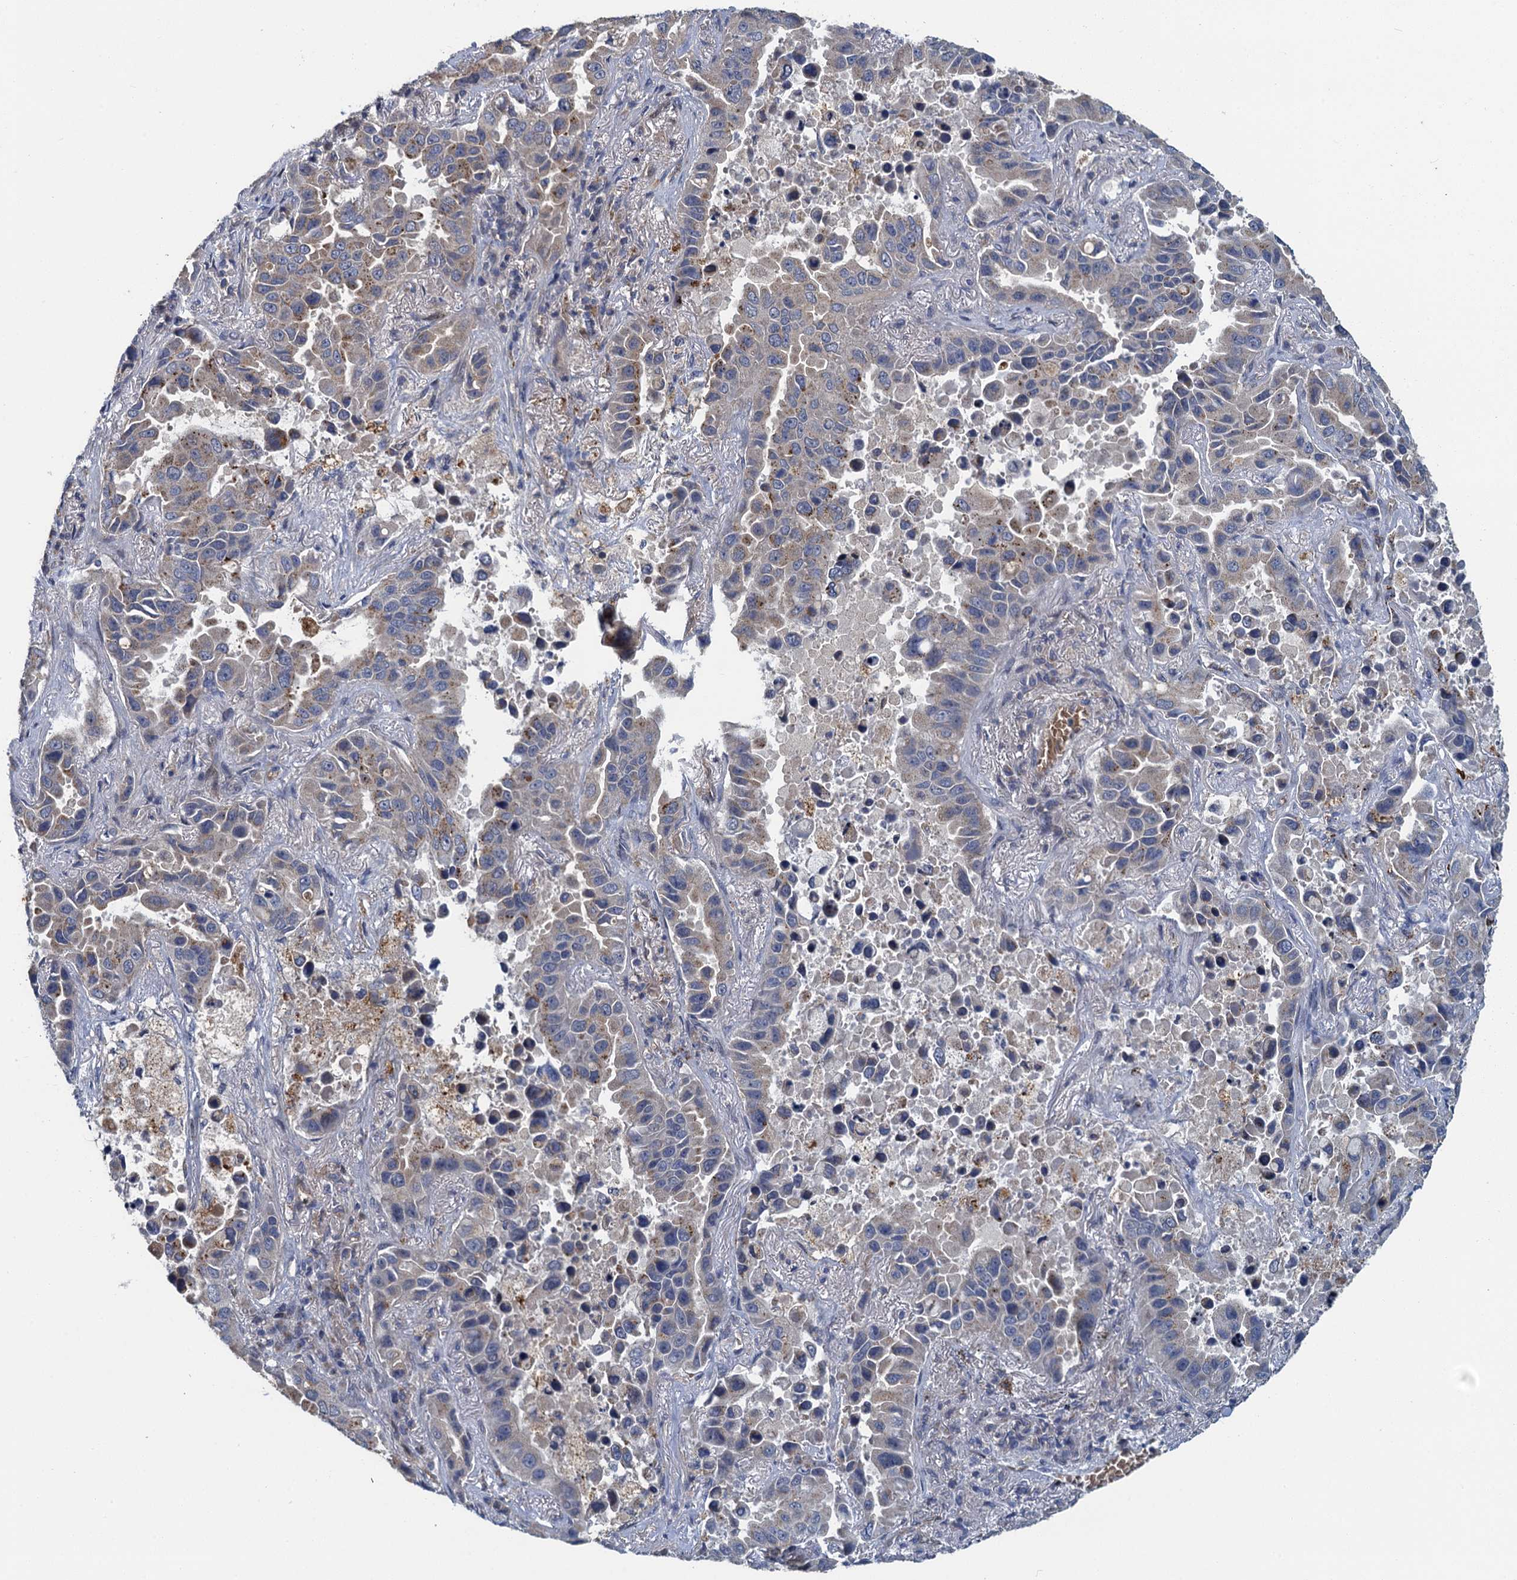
{"staining": {"intensity": "moderate", "quantity": "25%-75%", "location": "cytoplasmic/membranous"}, "tissue": "lung cancer", "cell_type": "Tumor cells", "image_type": "cancer", "snomed": [{"axis": "morphology", "description": "Adenocarcinoma, NOS"}, {"axis": "topography", "description": "Lung"}], "caption": "The image shows a brown stain indicating the presence of a protein in the cytoplasmic/membranous of tumor cells in adenocarcinoma (lung).", "gene": "KBTBD8", "patient": {"sex": "male", "age": 64}}